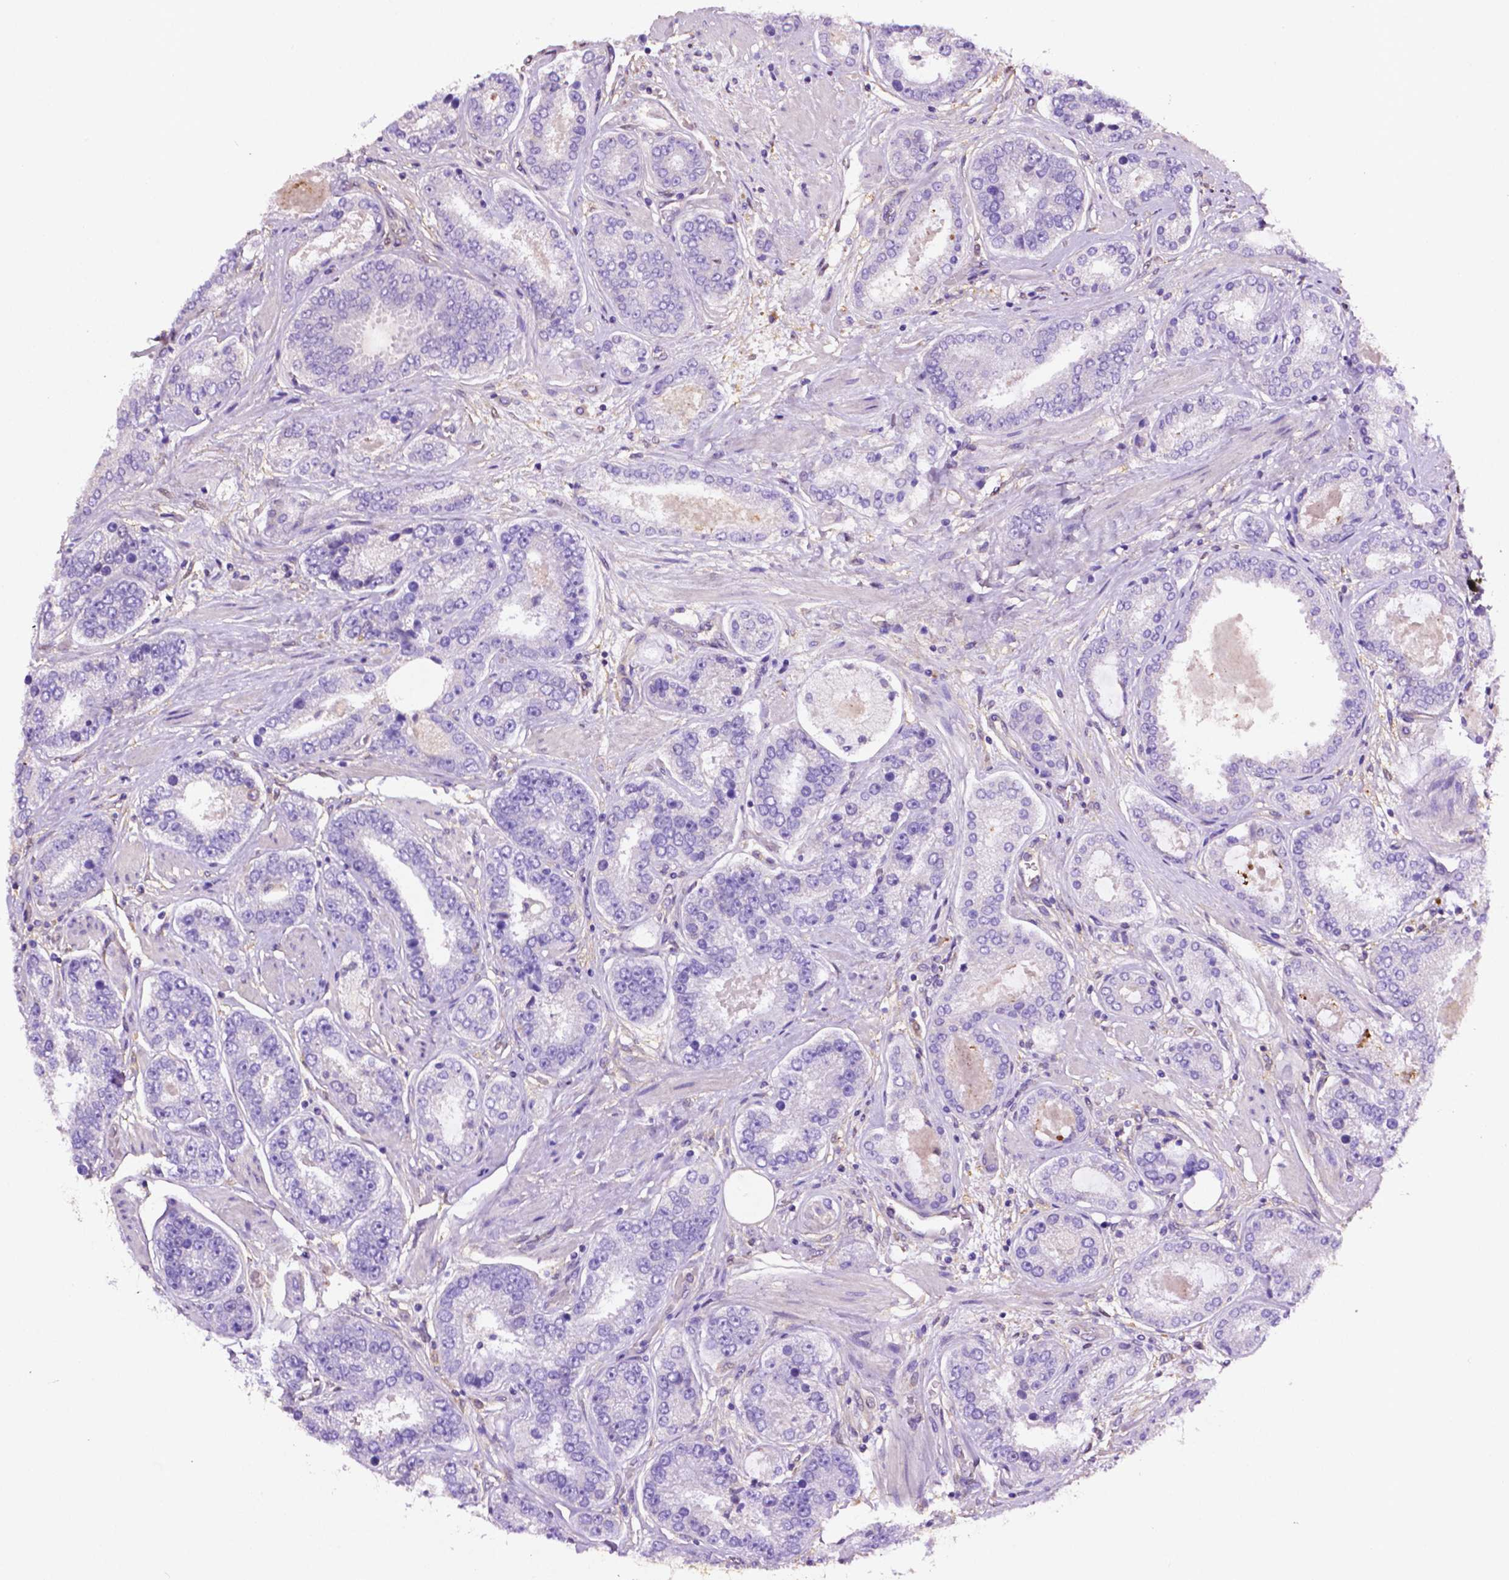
{"staining": {"intensity": "negative", "quantity": "none", "location": "none"}, "tissue": "prostate cancer", "cell_type": "Tumor cells", "image_type": "cancer", "snomed": [{"axis": "morphology", "description": "Adenocarcinoma, High grade"}, {"axis": "topography", "description": "Prostate"}], "caption": "Prostate cancer was stained to show a protein in brown. There is no significant positivity in tumor cells. Nuclei are stained in blue.", "gene": "GDPD5", "patient": {"sex": "male", "age": 63}}